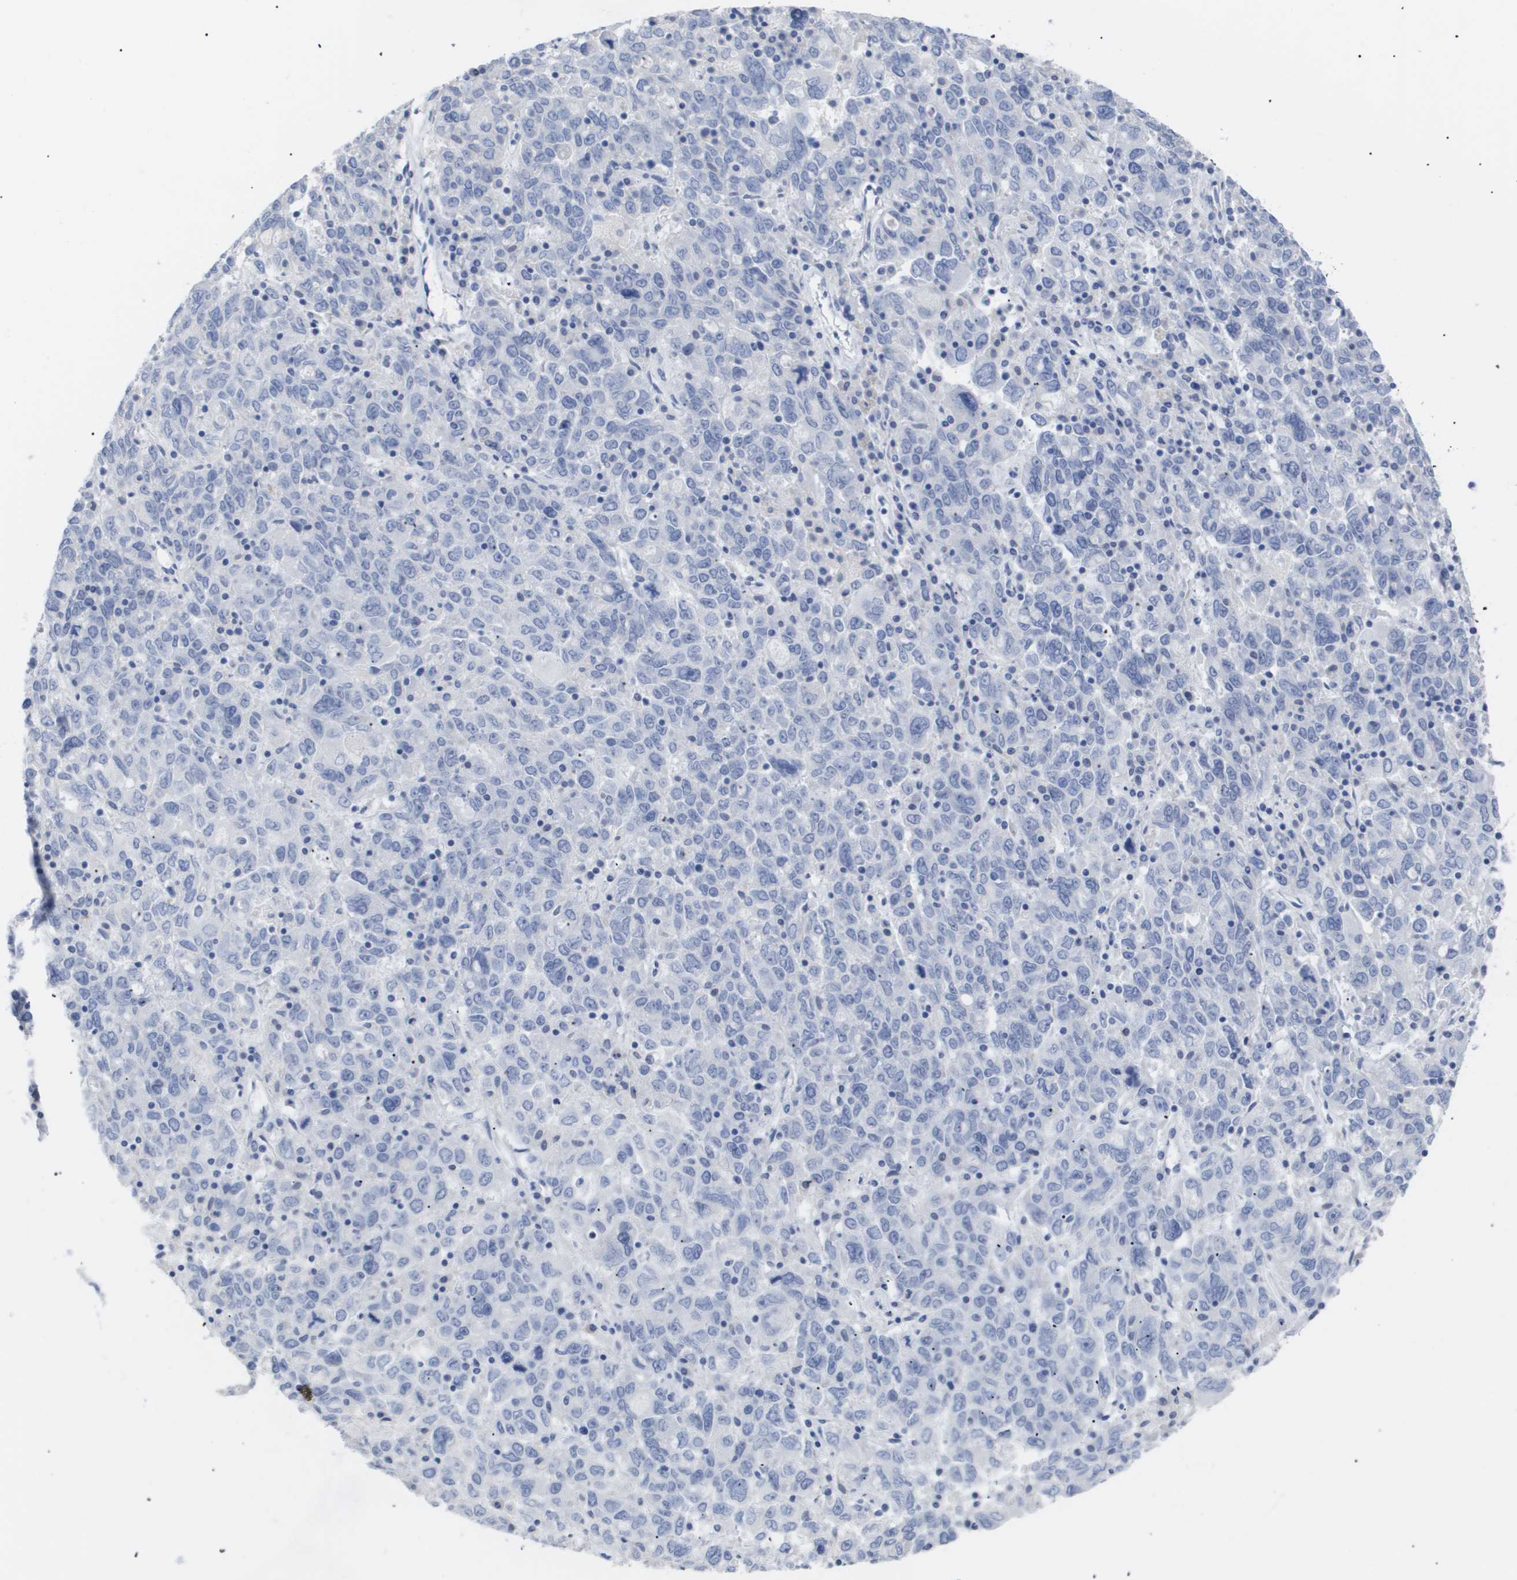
{"staining": {"intensity": "negative", "quantity": "none", "location": "none"}, "tissue": "ovarian cancer", "cell_type": "Tumor cells", "image_type": "cancer", "snomed": [{"axis": "morphology", "description": "Carcinoma, endometroid"}, {"axis": "topography", "description": "Ovary"}], "caption": "IHC photomicrograph of neoplastic tissue: human endometroid carcinoma (ovarian) stained with DAB shows no significant protein staining in tumor cells. (DAB (3,3'-diaminobenzidine) immunohistochemistry with hematoxylin counter stain).", "gene": "CAV3", "patient": {"sex": "female", "age": 62}}